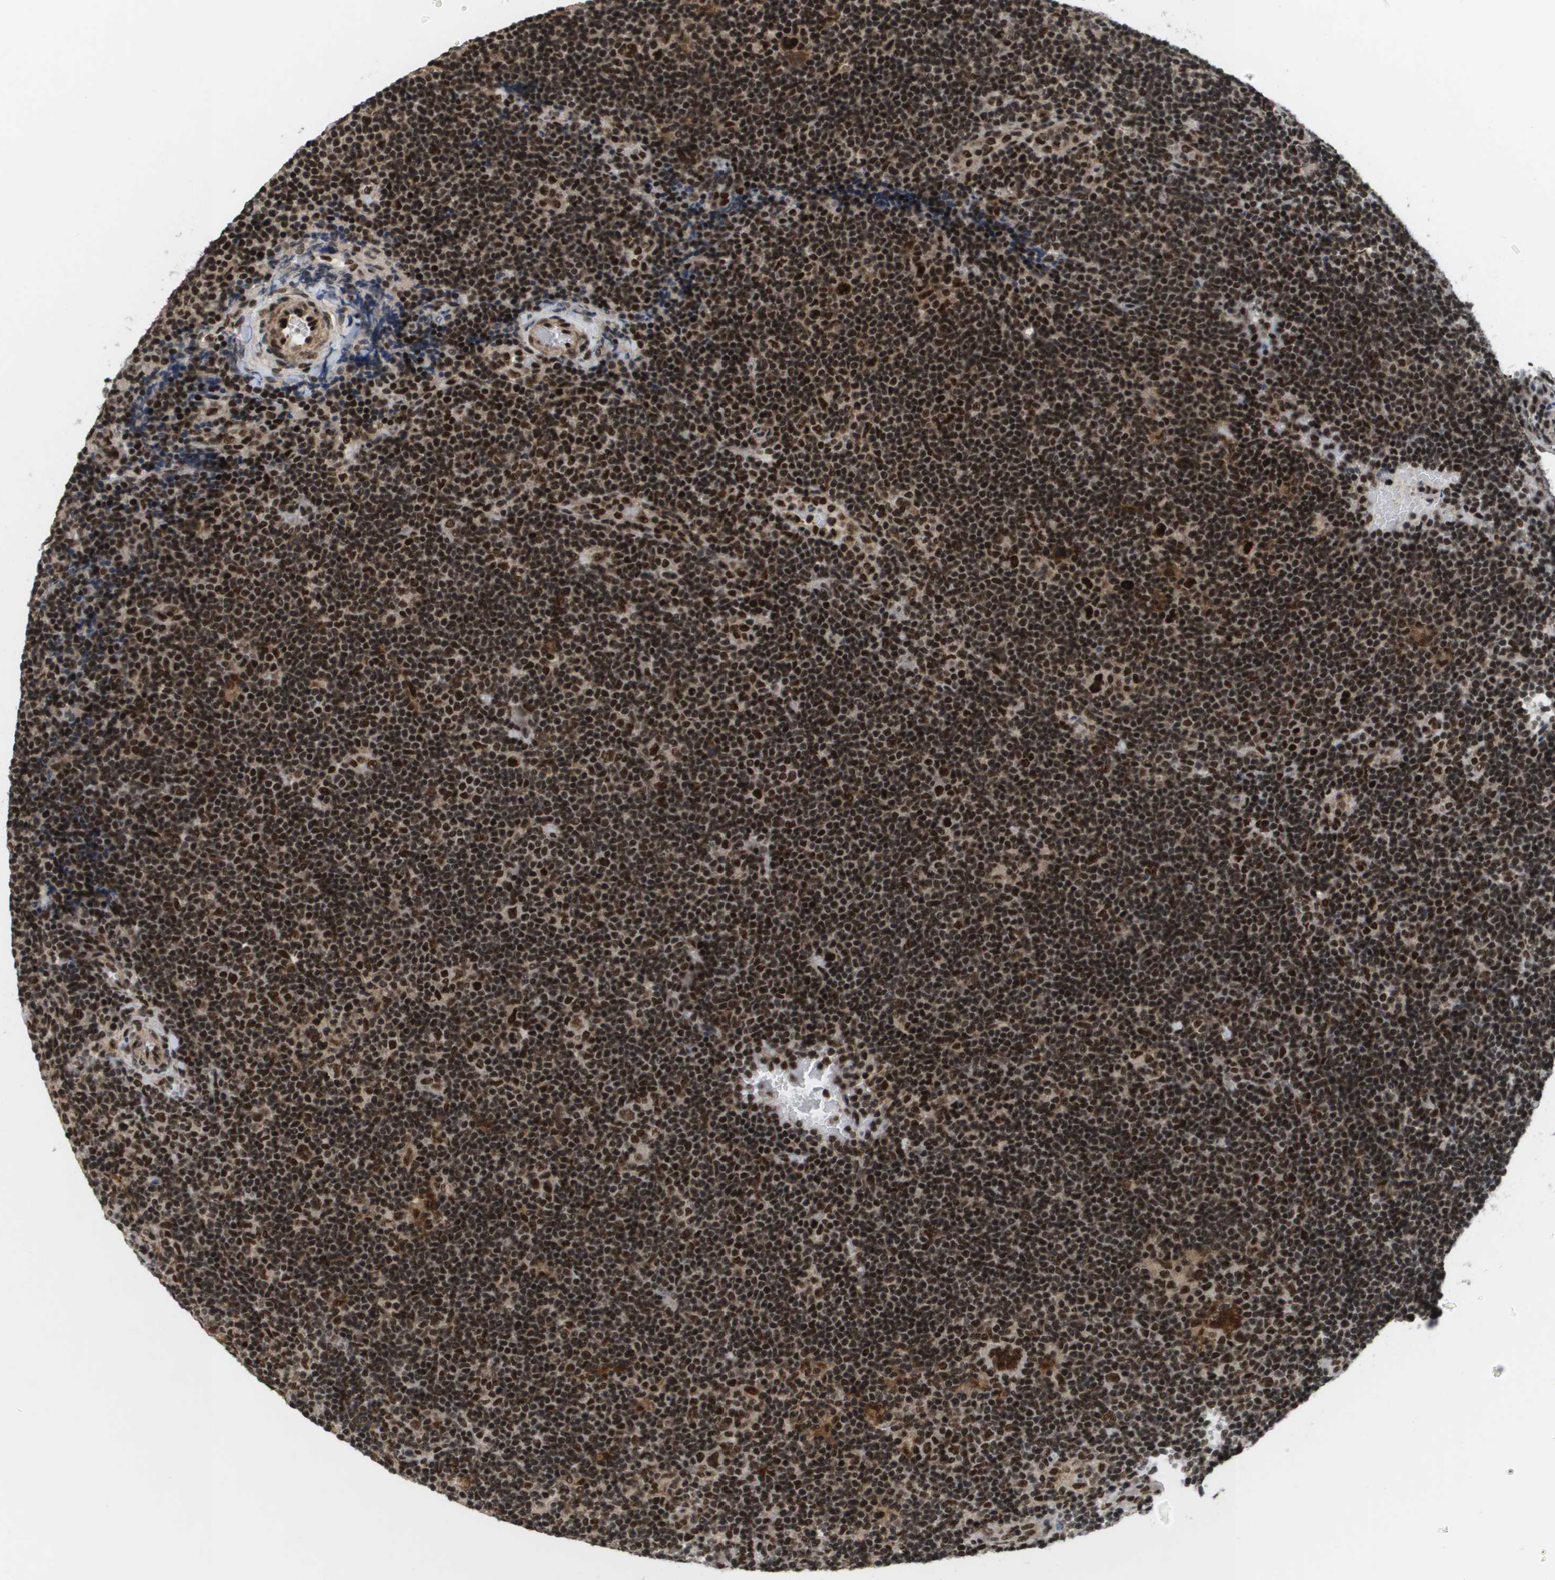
{"staining": {"intensity": "strong", "quantity": ">75%", "location": "nuclear"}, "tissue": "lymphoma", "cell_type": "Tumor cells", "image_type": "cancer", "snomed": [{"axis": "morphology", "description": "Hodgkin's disease, NOS"}, {"axis": "topography", "description": "Lymph node"}], "caption": "DAB (3,3'-diaminobenzidine) immunohistochemical staining of lymphoma demonstrates strong nuclear protein staining in approximately >75% of tumor cells. (IHC, brightfield microscopy, high magnification).", "gene": "PRCC", "patient": {"sex": "female", "age": 57}}